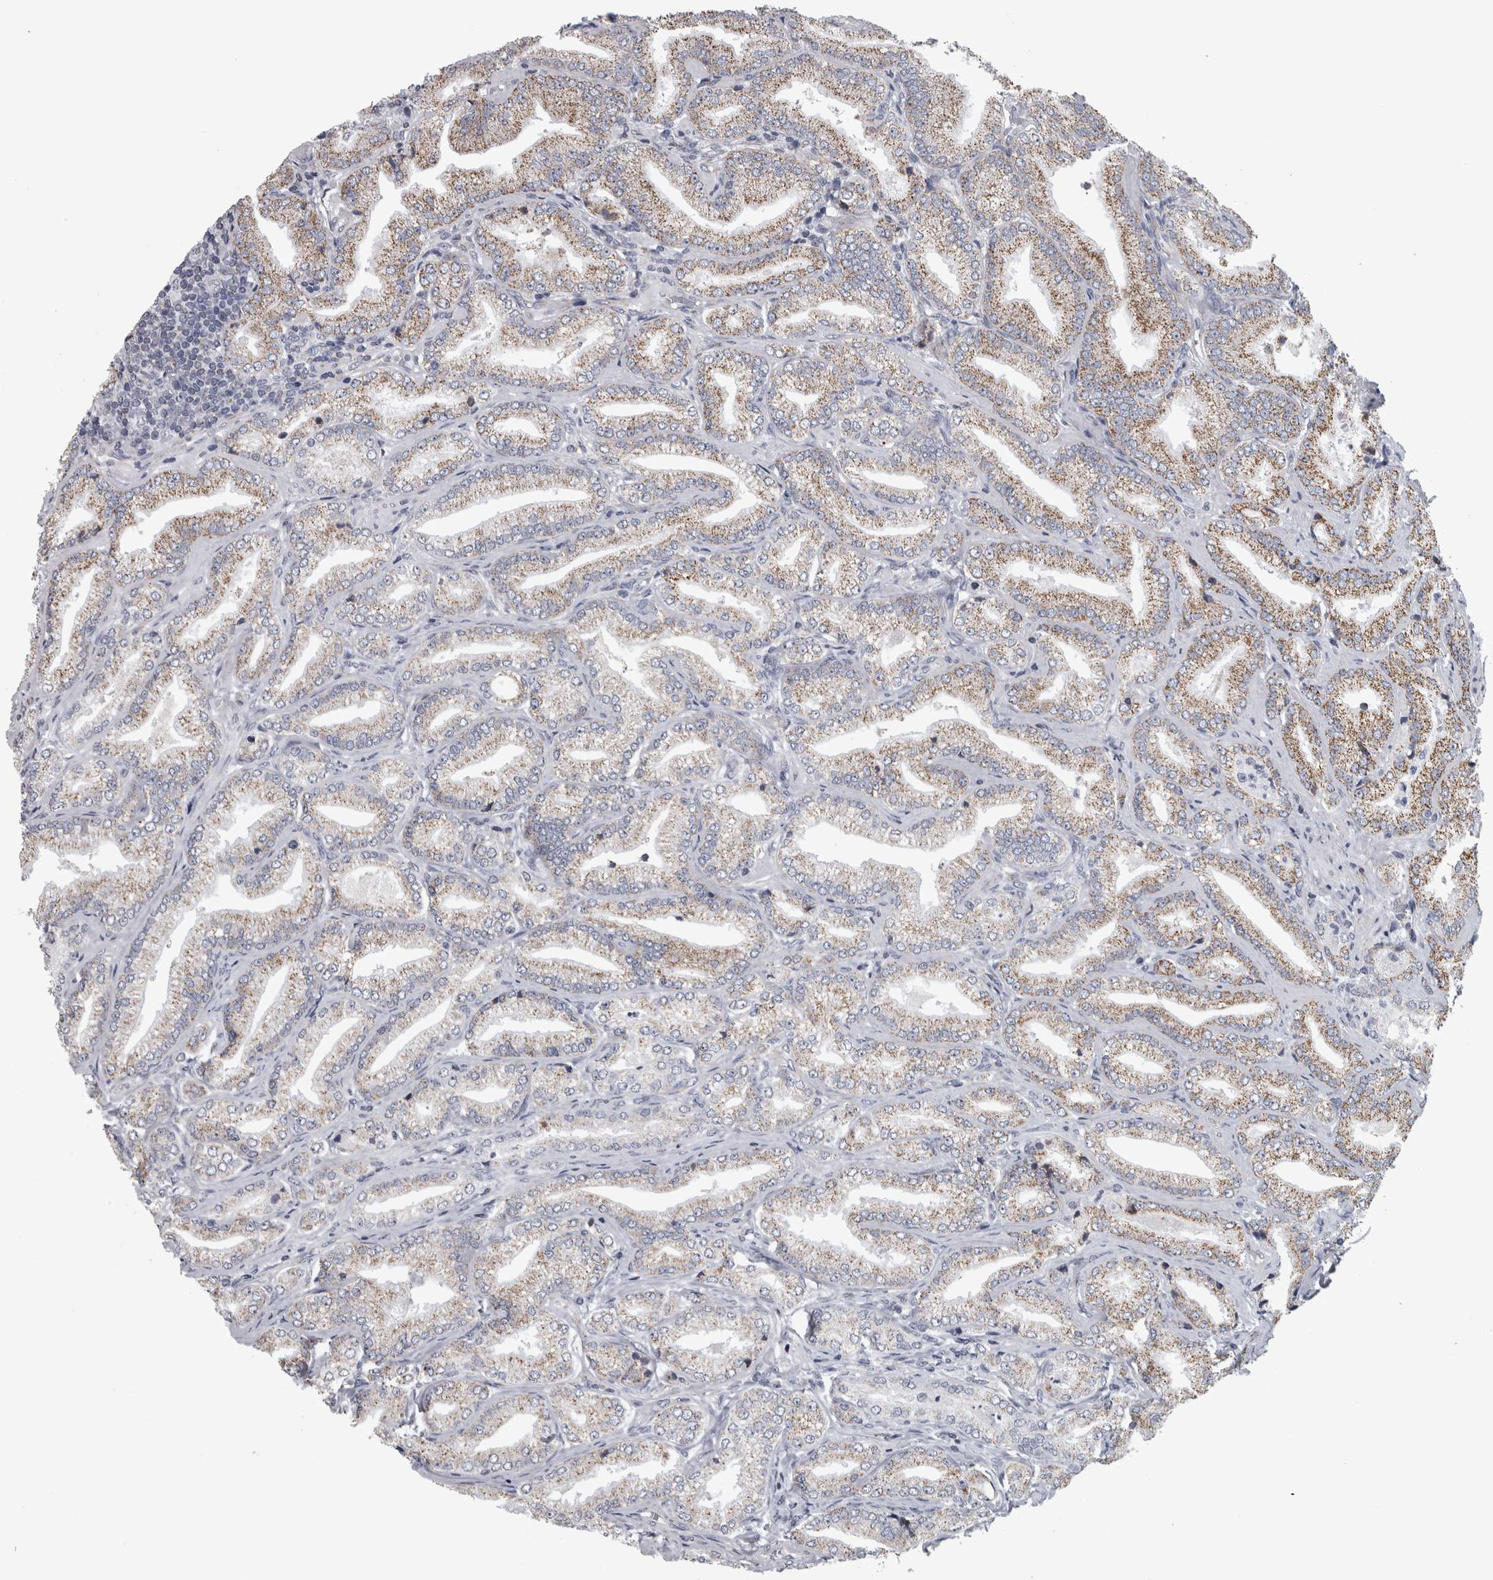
{"staining": {"intensity": "moderate", "quantity": "25%-75%", "location": "cytoplasmic/membranous"}, "tissue": "prostate cancer", "cell_type": "Tumor cells", "image_type": "cancer", "snomed": [{"axis": "morphology", "description": "Adenocarcinoma, Low grade"}, {"axis": "topography", "description": "Prostate"}], "caption": "Brown immunohistochemical staining in human prostate cancer reveals moderate cytoplasmic/membranous staining in about 25%-75% of tumor cells. (Stains: DAB in brown, nuclei in blue, Microscopy: brightfield microscopy at high magnification).", "gene": "DBT", "patient": {"sex": "male", "age": 62}}